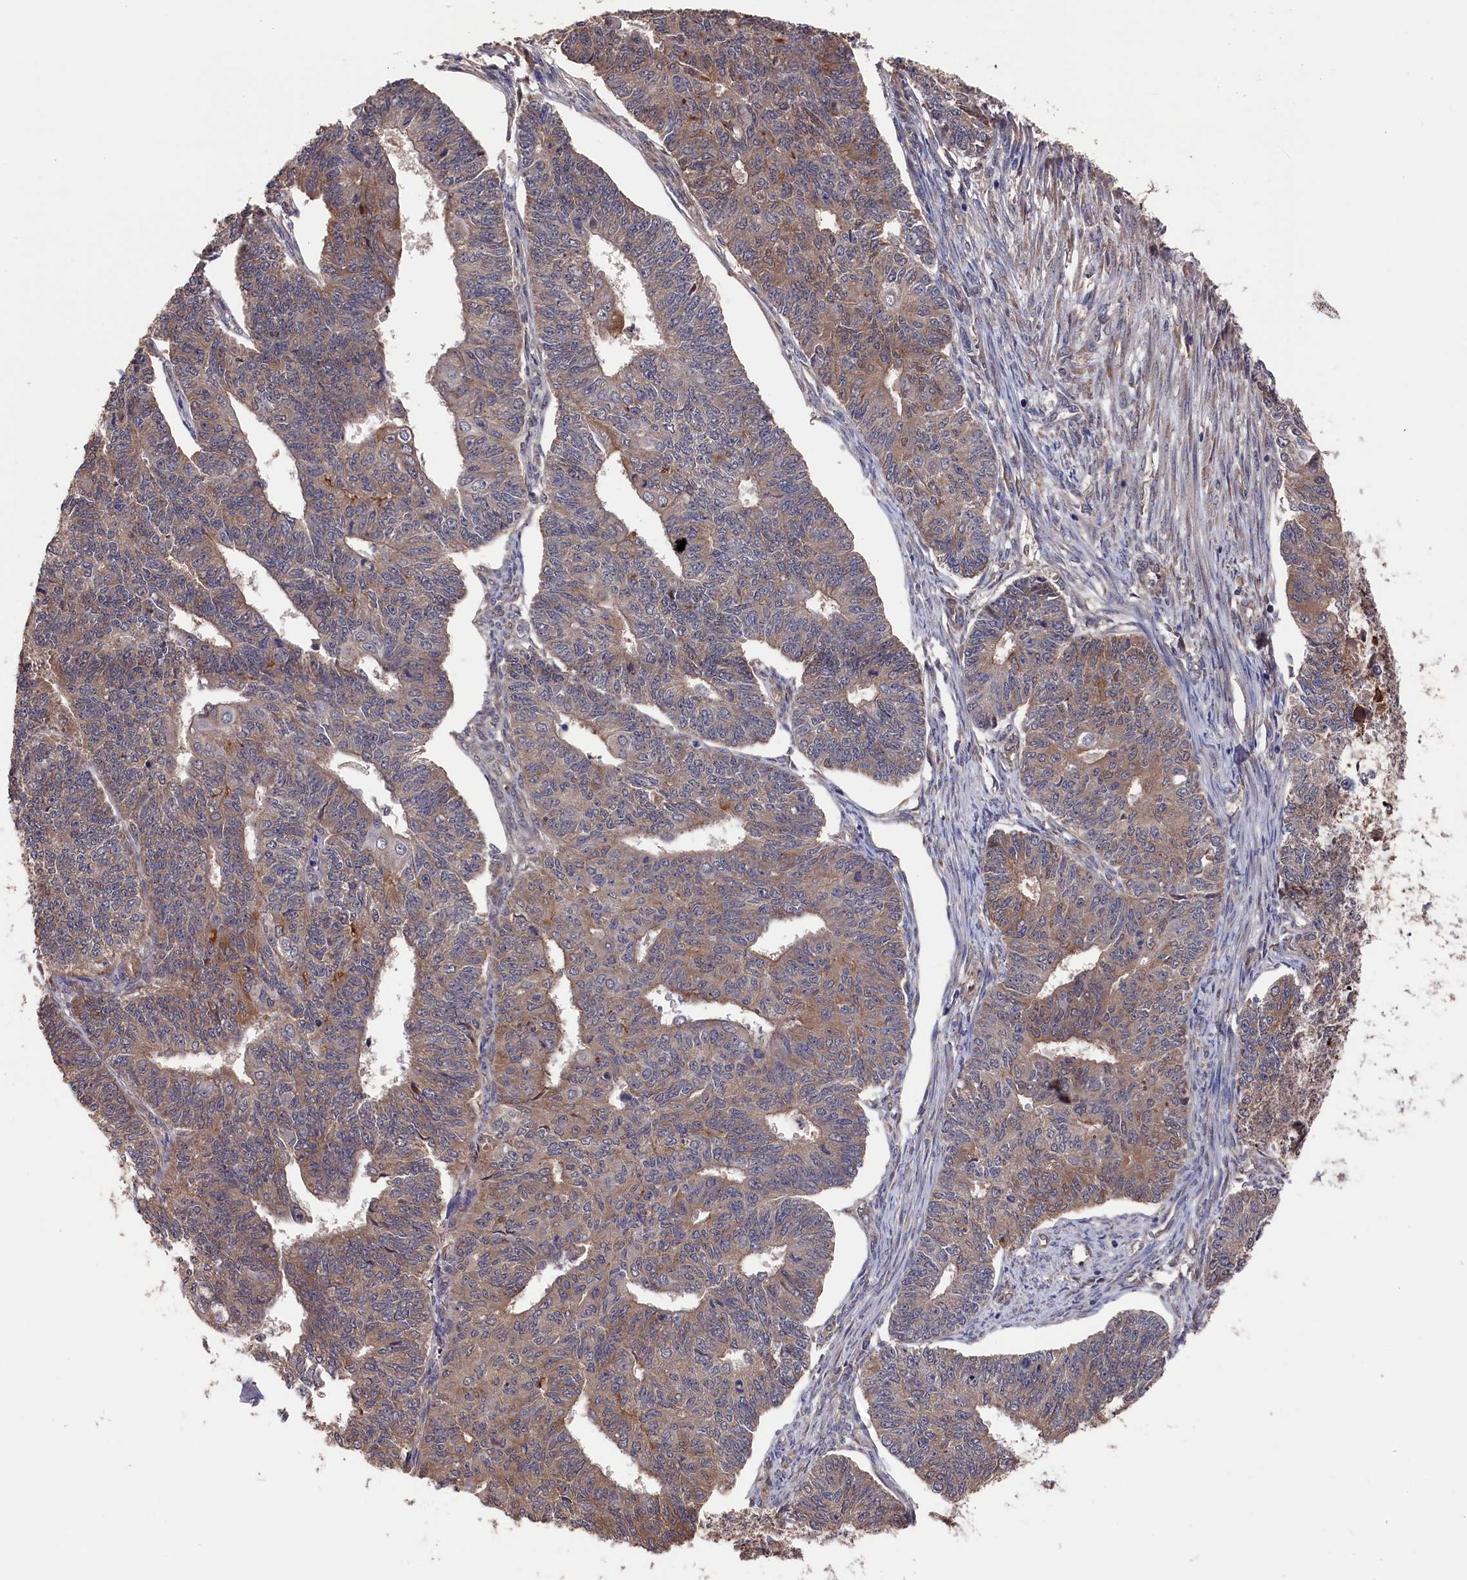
{"staining": {"intensity": "moderate", "quantity": ">75%", "location": "cytoplasmic/membranous"}, "tissue": "endometrial cancer", "cell_type": "Tumor cells", "image_type": "cancer", "snomed": [{"axis": "morphology", "description": "Adenocarcinoma, NOS"}, {"axis": "topography", "description": "Endometrium"}], "caption": "A high-resolution photomicrograph shows immunohistochemistry staining of endometrial cancer (adenocarcinoma), which shows moderate cytoplasmic/membranous positivity in about >75% of tumor cells.", "gene": "SLC12A4", "patient": {"sex": "female", "age": 32}}